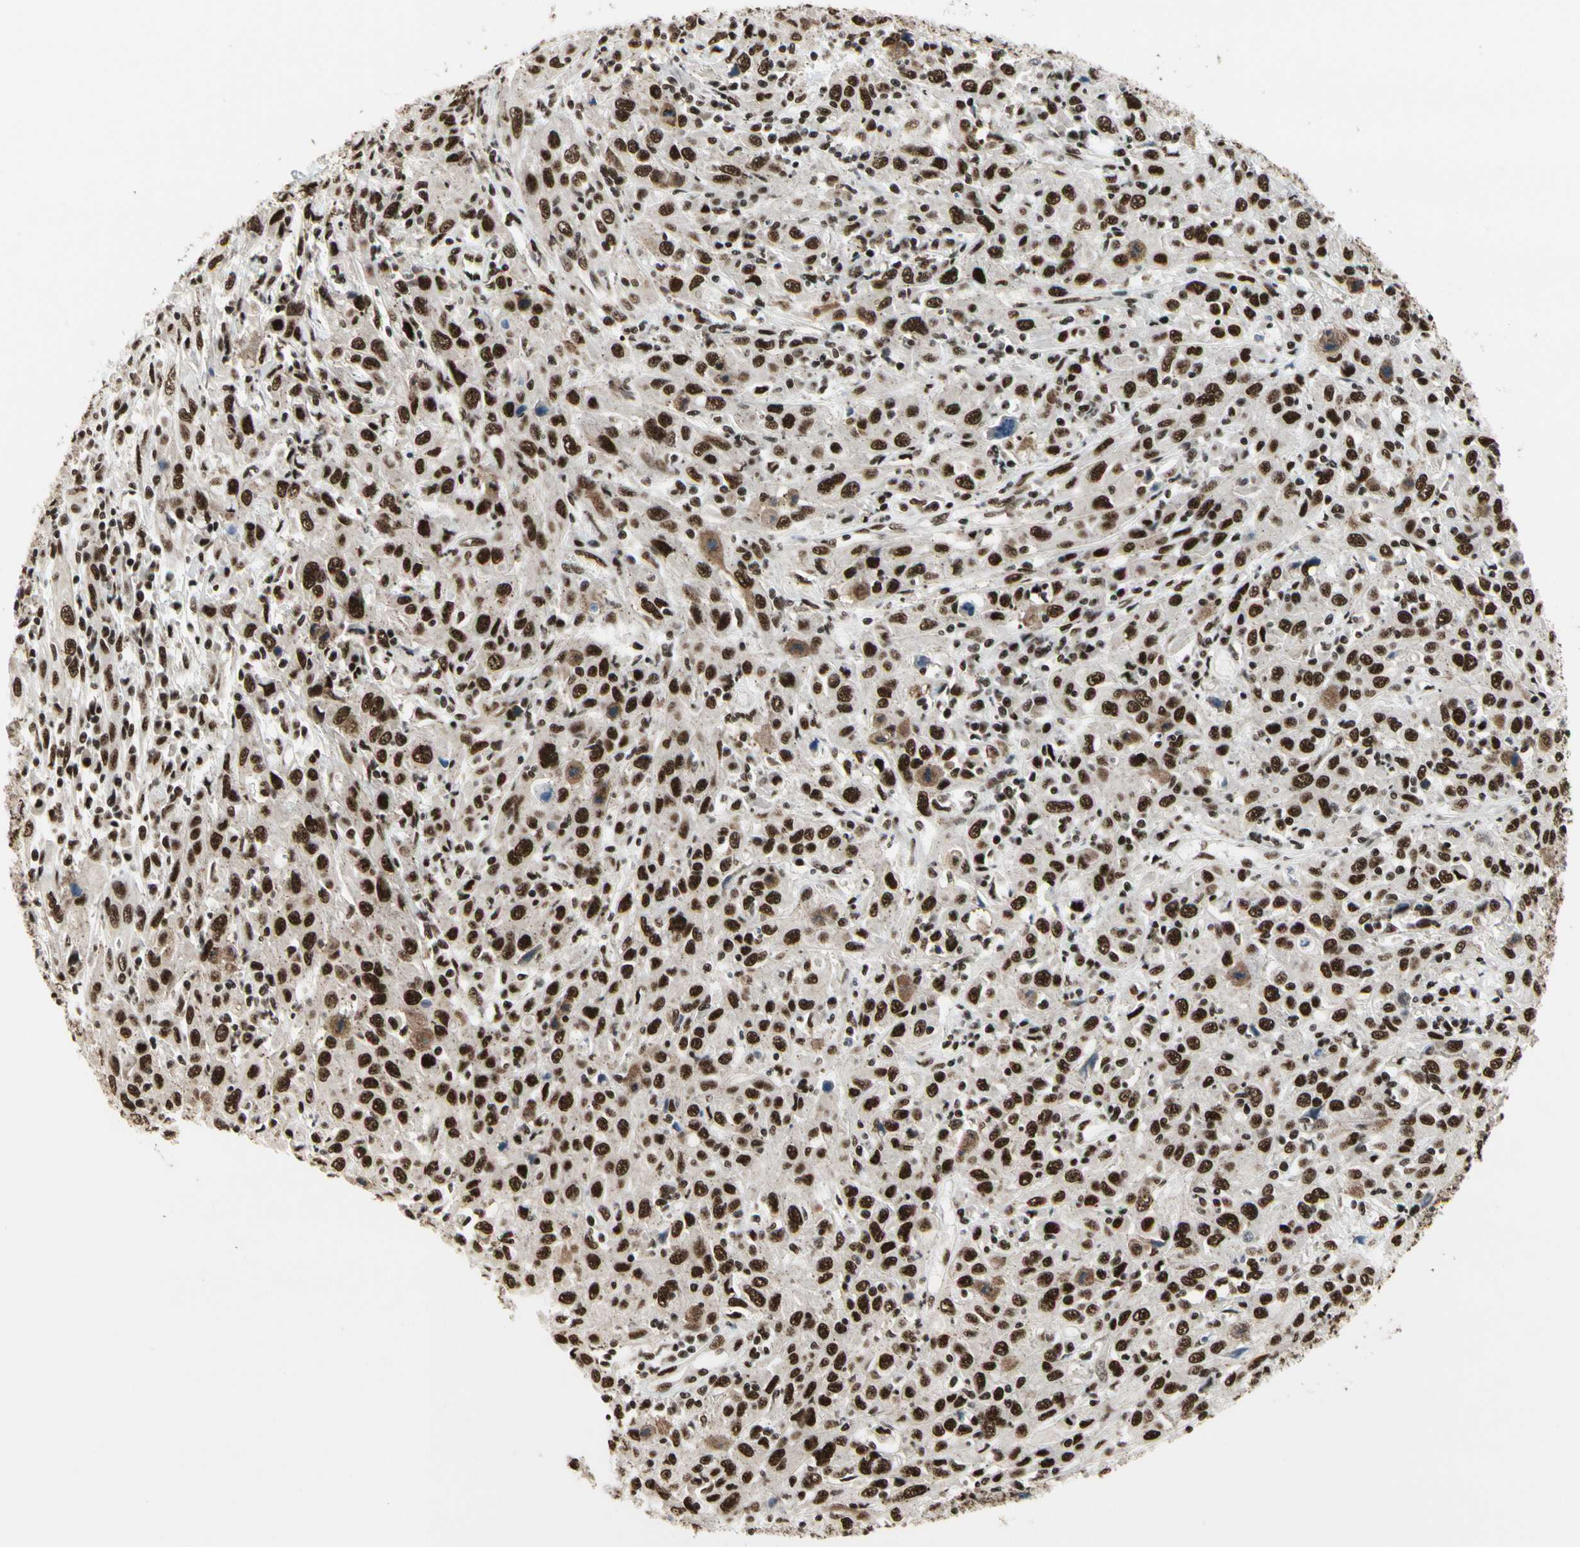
{"staining": {"intensity": "strong", "quantity": ">75%", "location": "nuclear"}, "tissue": "cervical cancer", "cell_type": "Tumor cells", "image_type": "cancer", "snomed": [{"axis": "morphology", "description": "Squamous cell carcinoma, NOS"}, {"axis": "topography", "description": "Cervix"}], "caption": "This histopathology image exhibits immunohistochemistry (IHC) staining of squamous cell carcinoma (cervical), with high strong nuclear positivity in about >75% of tumor cells.", "gene": "SRSF11", "patient": {"sex": "female", "age": 46}}